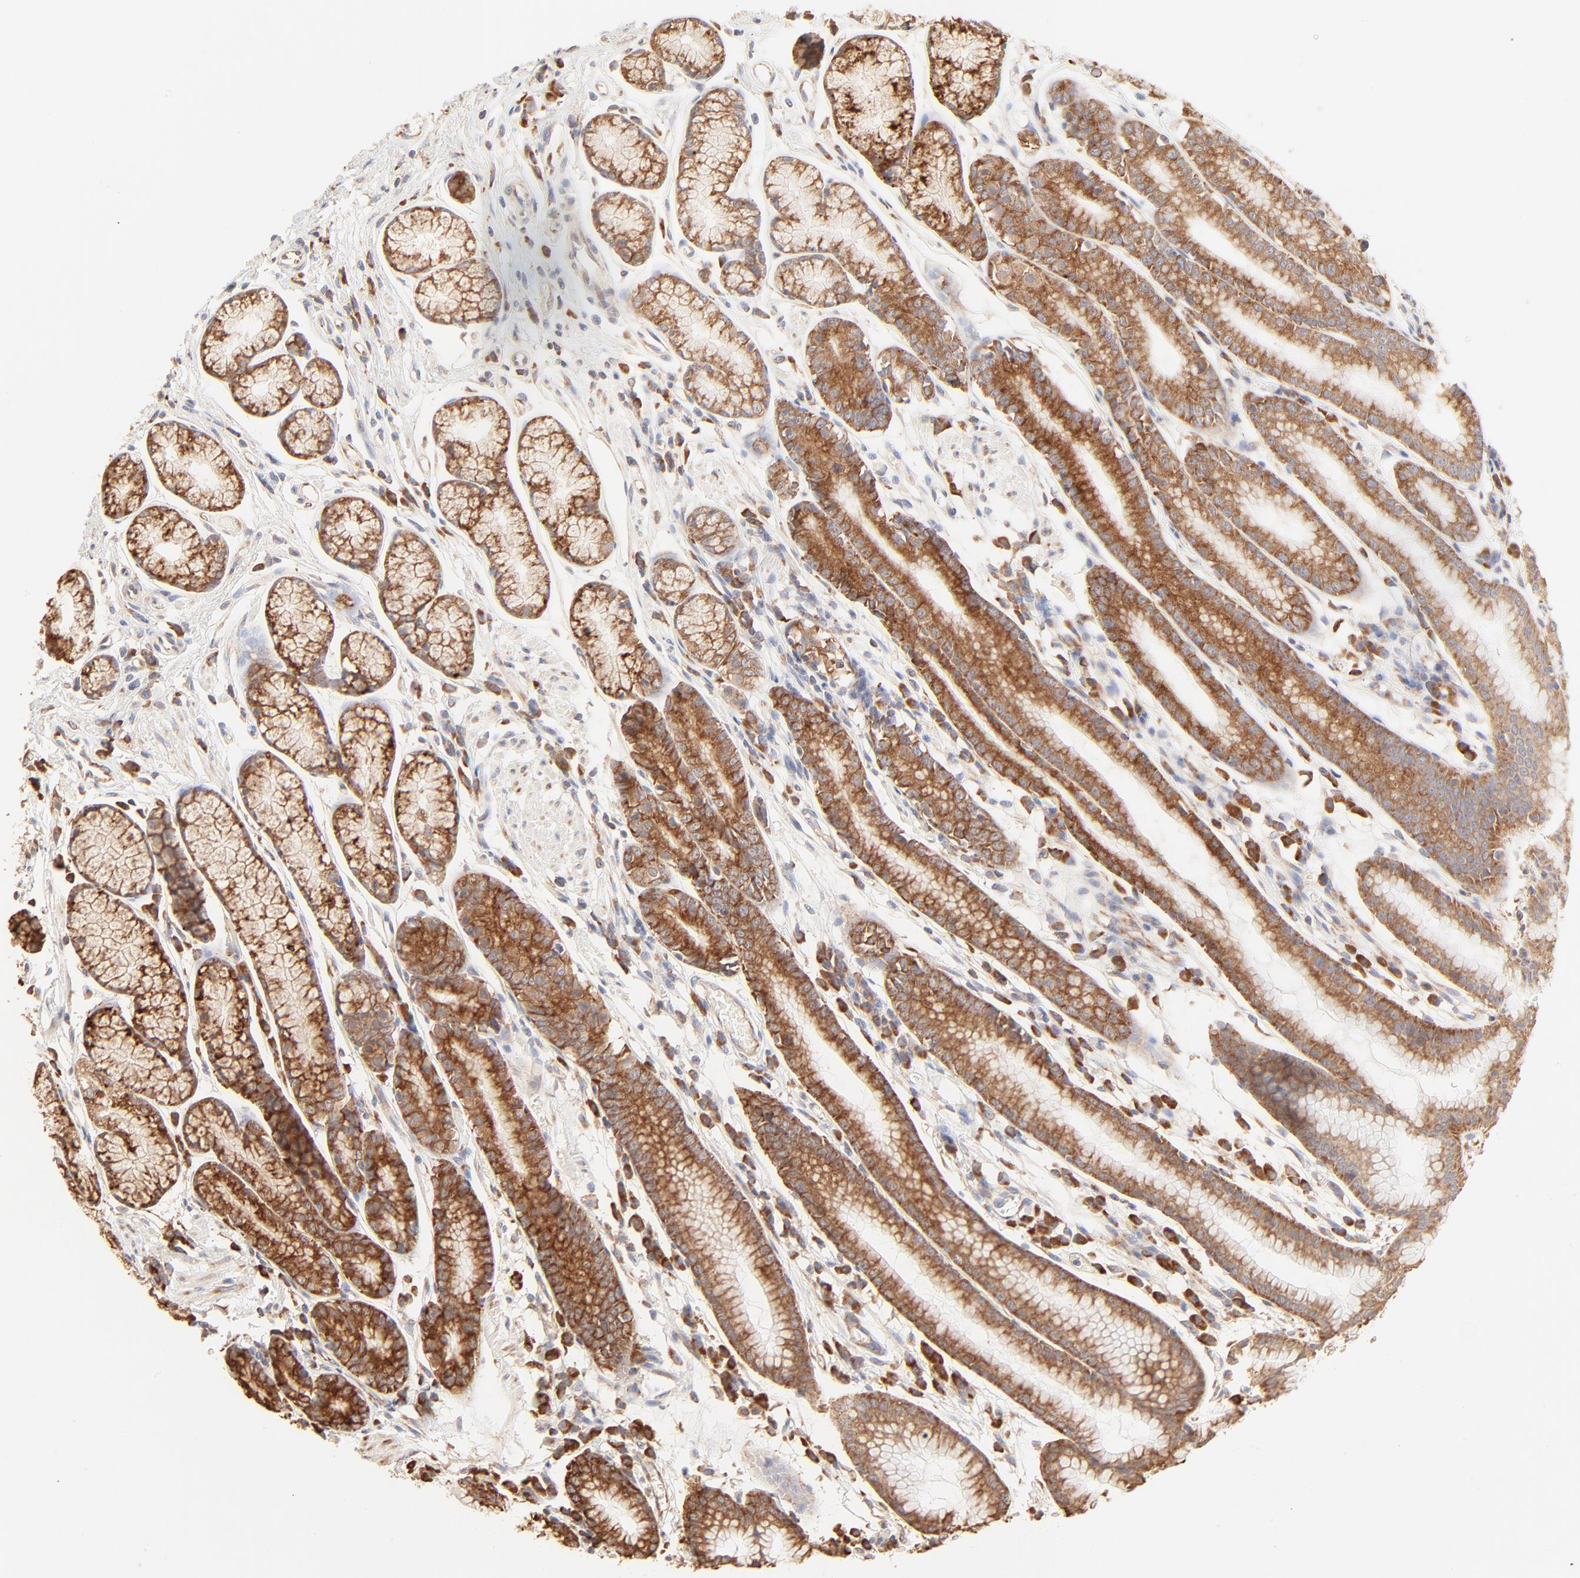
{"staining": {"intensity": "strong", "quantity": ">75%", "location": "cytoplasmic/membranous"}, "tissue": "stomach", "cell_type": "Glandular cells", "image_type": "normal", "snomed": [{"axis": "morphology", "description": "Normal tissue, NOS"}, {"axis": "morphology", "description": "Inflammation, NOS"}, {"axis": "topography", "description": "Stomach, lower"}], "caption": "Stomach stained for a protein (brown) reveals strong cytoplasmic/membranous positive staining in about >75% of glandular cells.", "gene": "RPS20", "patient": {"sex": "male", "age": 59}}